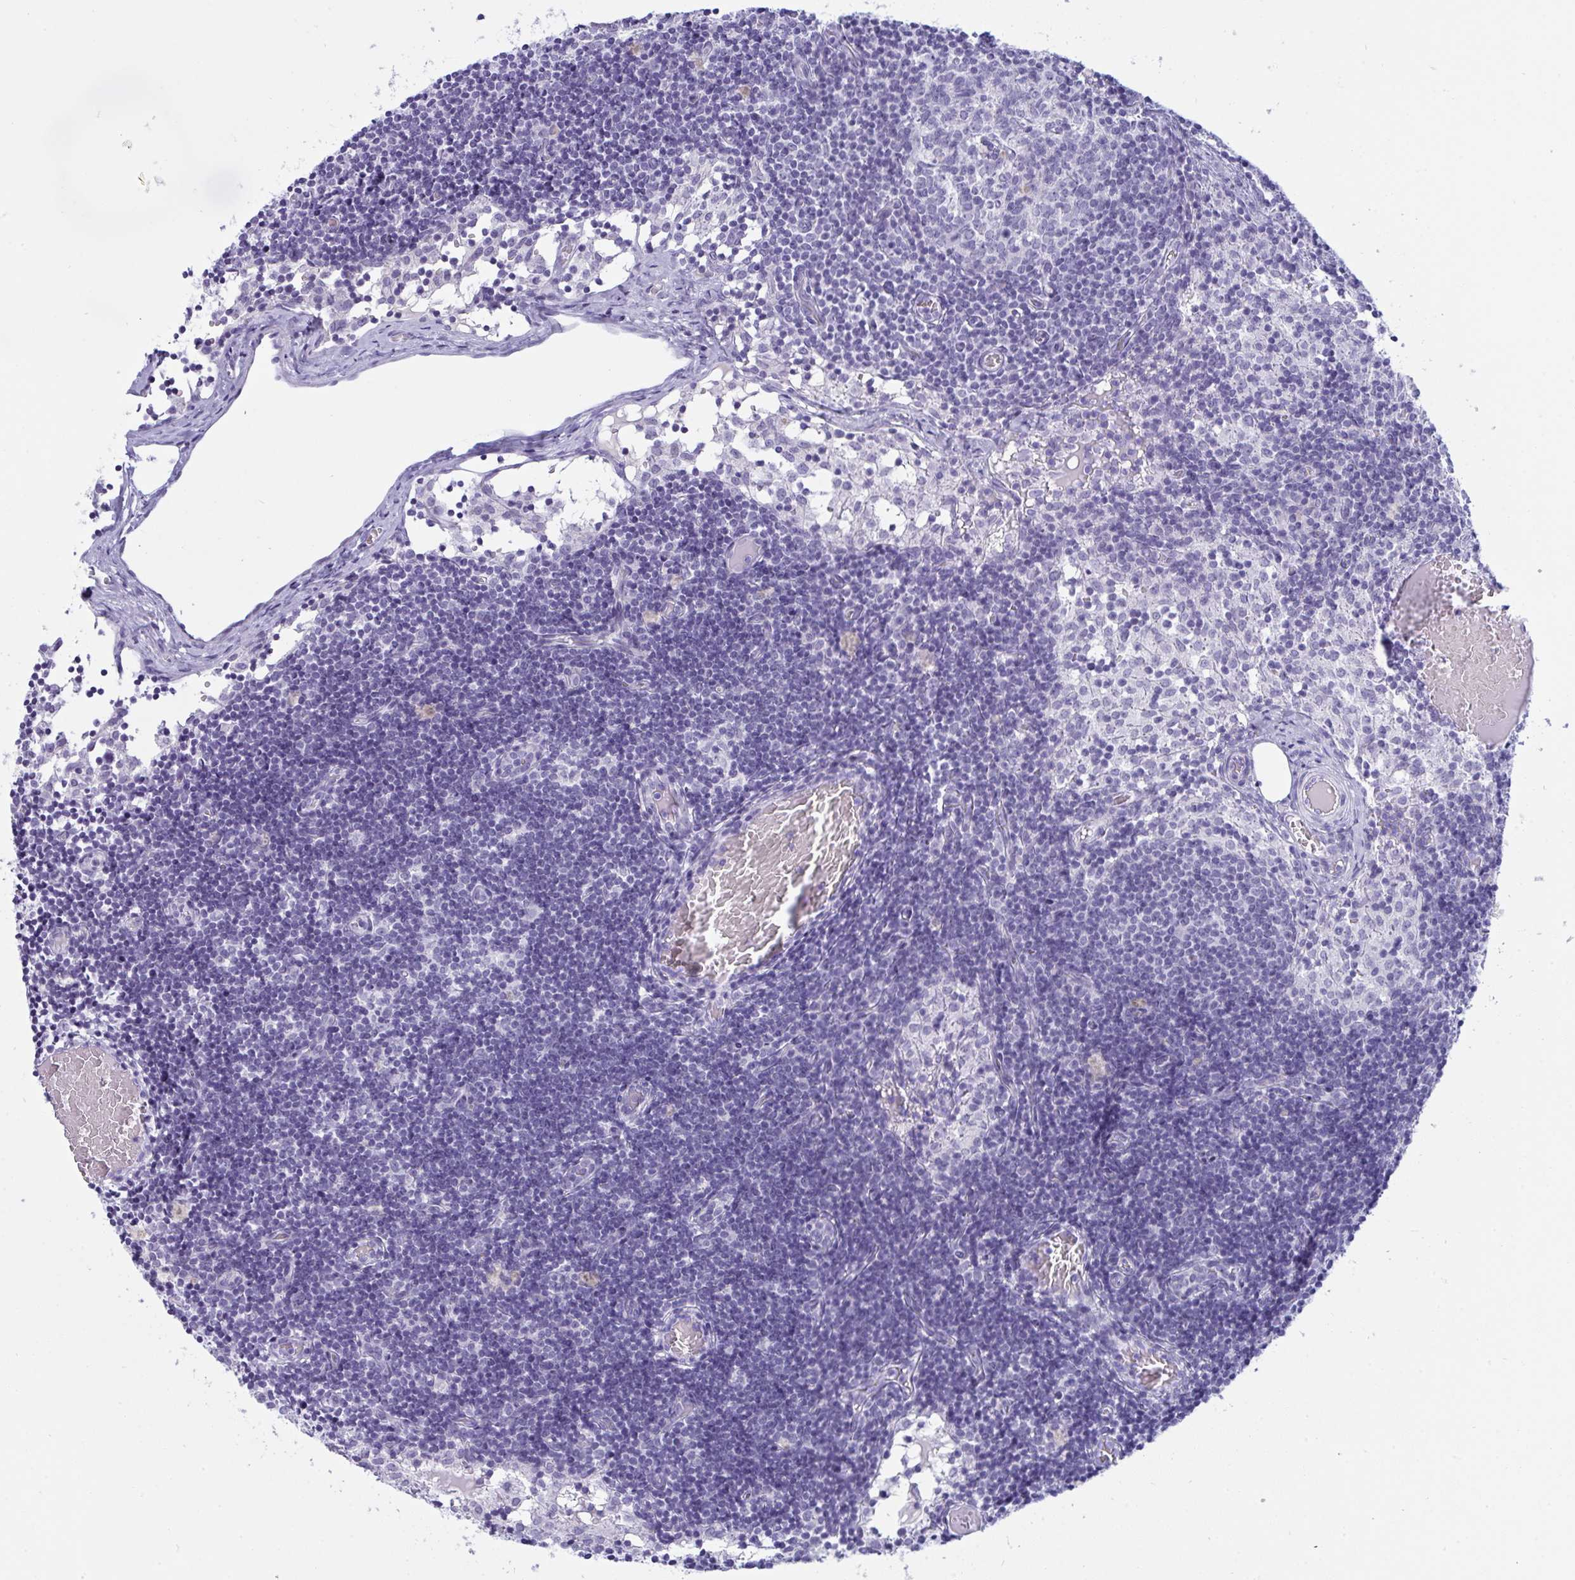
{"staining": {"intensity": "negative", "quantity": "none", "location": "none"}, "tissue": "lymph node", "cell_type": "Germinal center cells", "image_type": "normal", "snomed": [{"axis": "morphology", "description": "Normal tissue, NOS"}, {"axis": "topography", "description": "Lymph node"}], "caption": "Histopathology image shows no protein expression in germinal center cells of normal lymph node.", "gene": "PRDM9", "patient": {"sex": "female", "age": 31}}